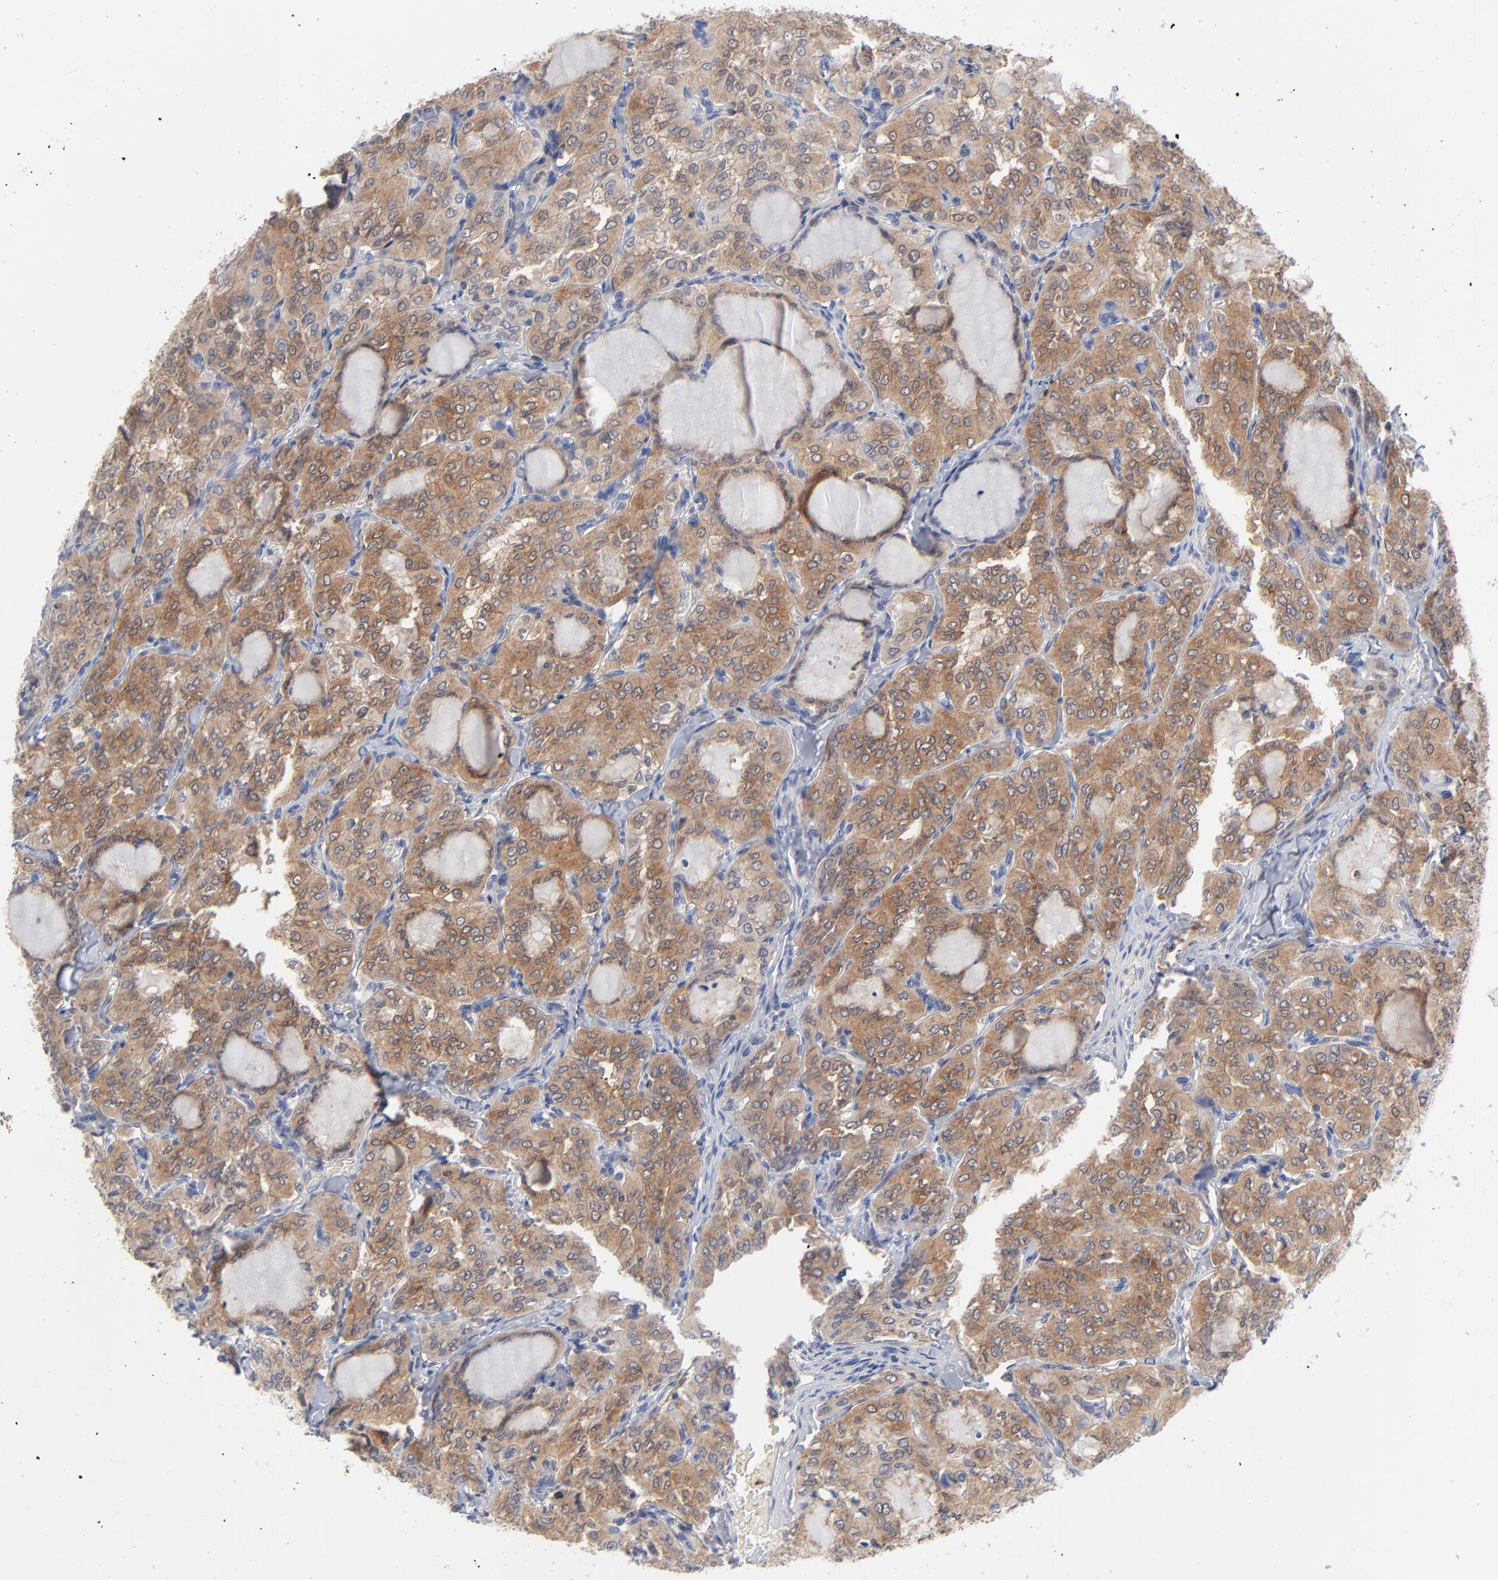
{"staining": {"intensity": "moderate", "quantity": ">75%", "location": "cytoplasmic/membranous"}, "tissue": "thyroid cancer", "cell_type": "Tumor cells", "image_type": "cancer", "snomed": [{"axis": "morphology", "description": "Papillary adenocarcinoma, NOS"}, {"axis": "topography", "description": "Thyroid gland"}], "caption": "Thyroid cancer tissue shows moderate cytoplasmic/membranous staining in approximately >75% of tumor cells The staining was performed using DAB, with brown indicating positive protein expression. Nuclei are stained blue with hematoxylin.", "gene": "CAB39L", "patient": {"sex": "male", "age": 20}}